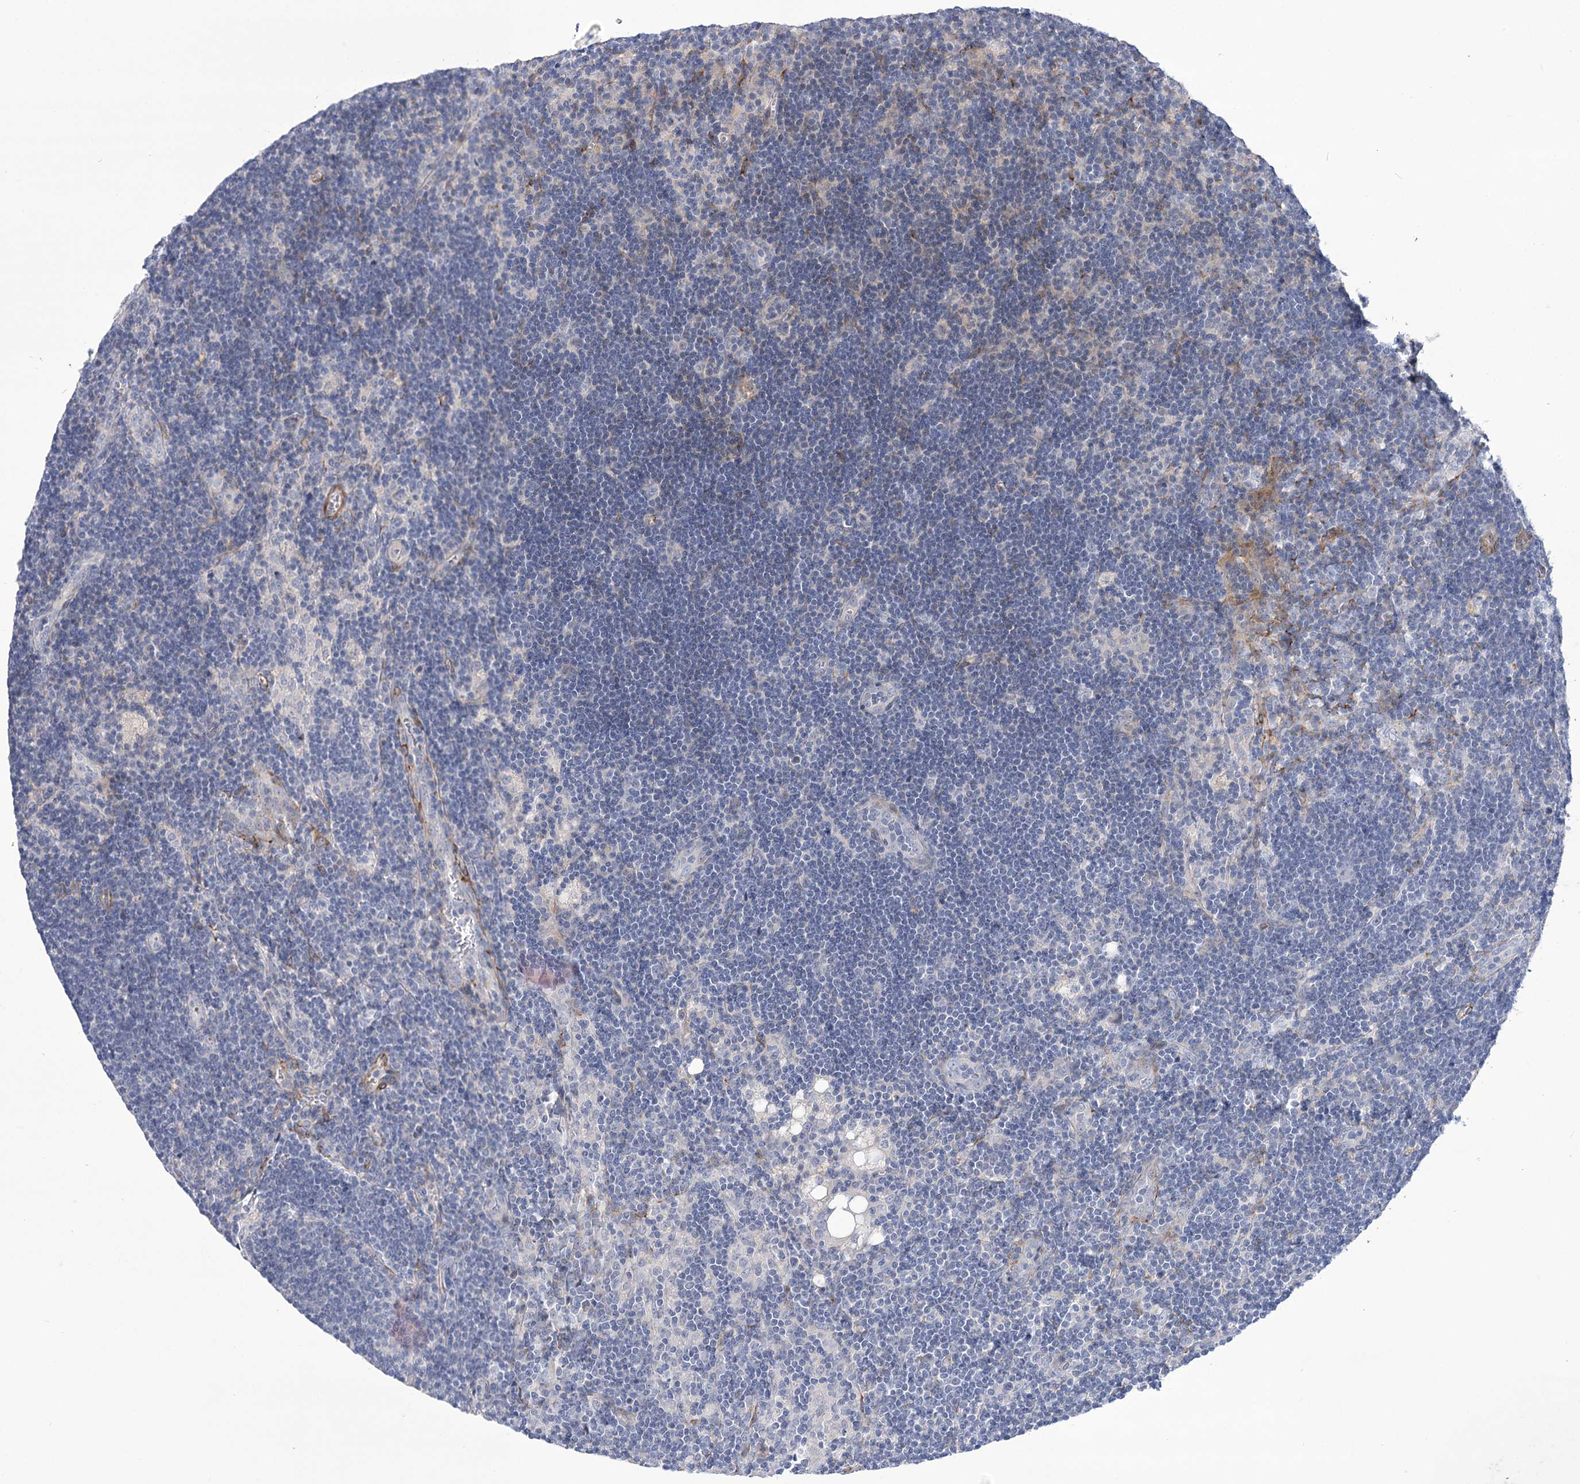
{"staining": {"intensity": "negative", "quantity": "none", "location": "none"}, "tissue": "lymph node", "cell_type": "Germinal center cells", "image_type": "normal", "snomed": [{"axis": "morphology", "description": "Normal tissue, NOS"}, {"axis": "topography", "description": "Lymph node"}], "caption": "DAB immunohistochemical staining of benign lymph node displays no significant staining in germinal center cells.", "gene": "ANGPTL3", "patient": {"sex": "male", "age": 24}}